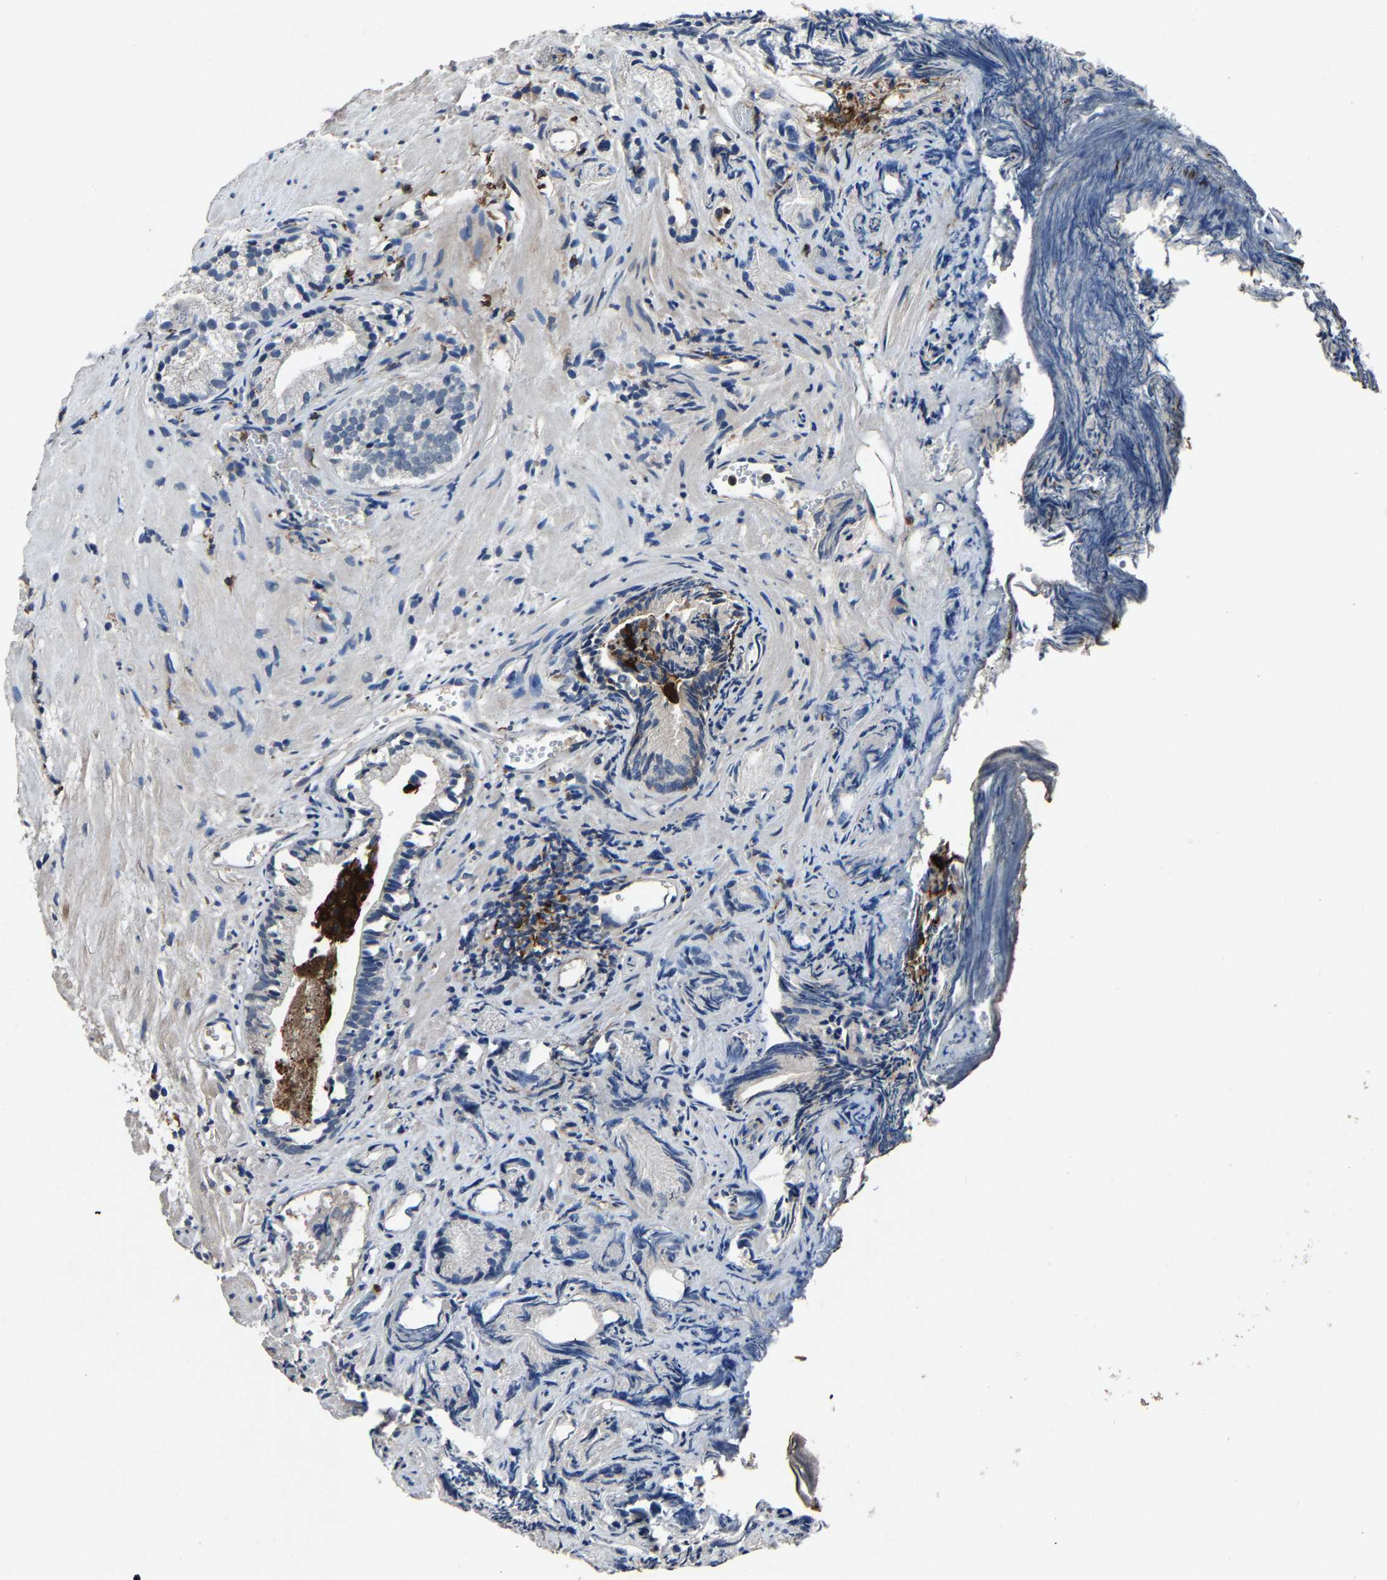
{"staining": {"intensity": "negative", "quantity": "none", "location": "none"}, "tissue": "prostate cancer", "cell_type": "Tumor cells", "image_type": "cancer", "snomed": [{"axis": "morphology", "description": "Adenocarcinoma, Low grade"}, {"axis": "topography", "description": "Prostate"}], "caption": "An immunohistochemistry micrograph of adenocarcinoma (low-grade) (prostate) is shown. There is no staining in tumor cells of adenocarcinoma (low-grade) (prostate).", "gene": "PCNX2", "patient": {"sex": "male", "age": 89}}